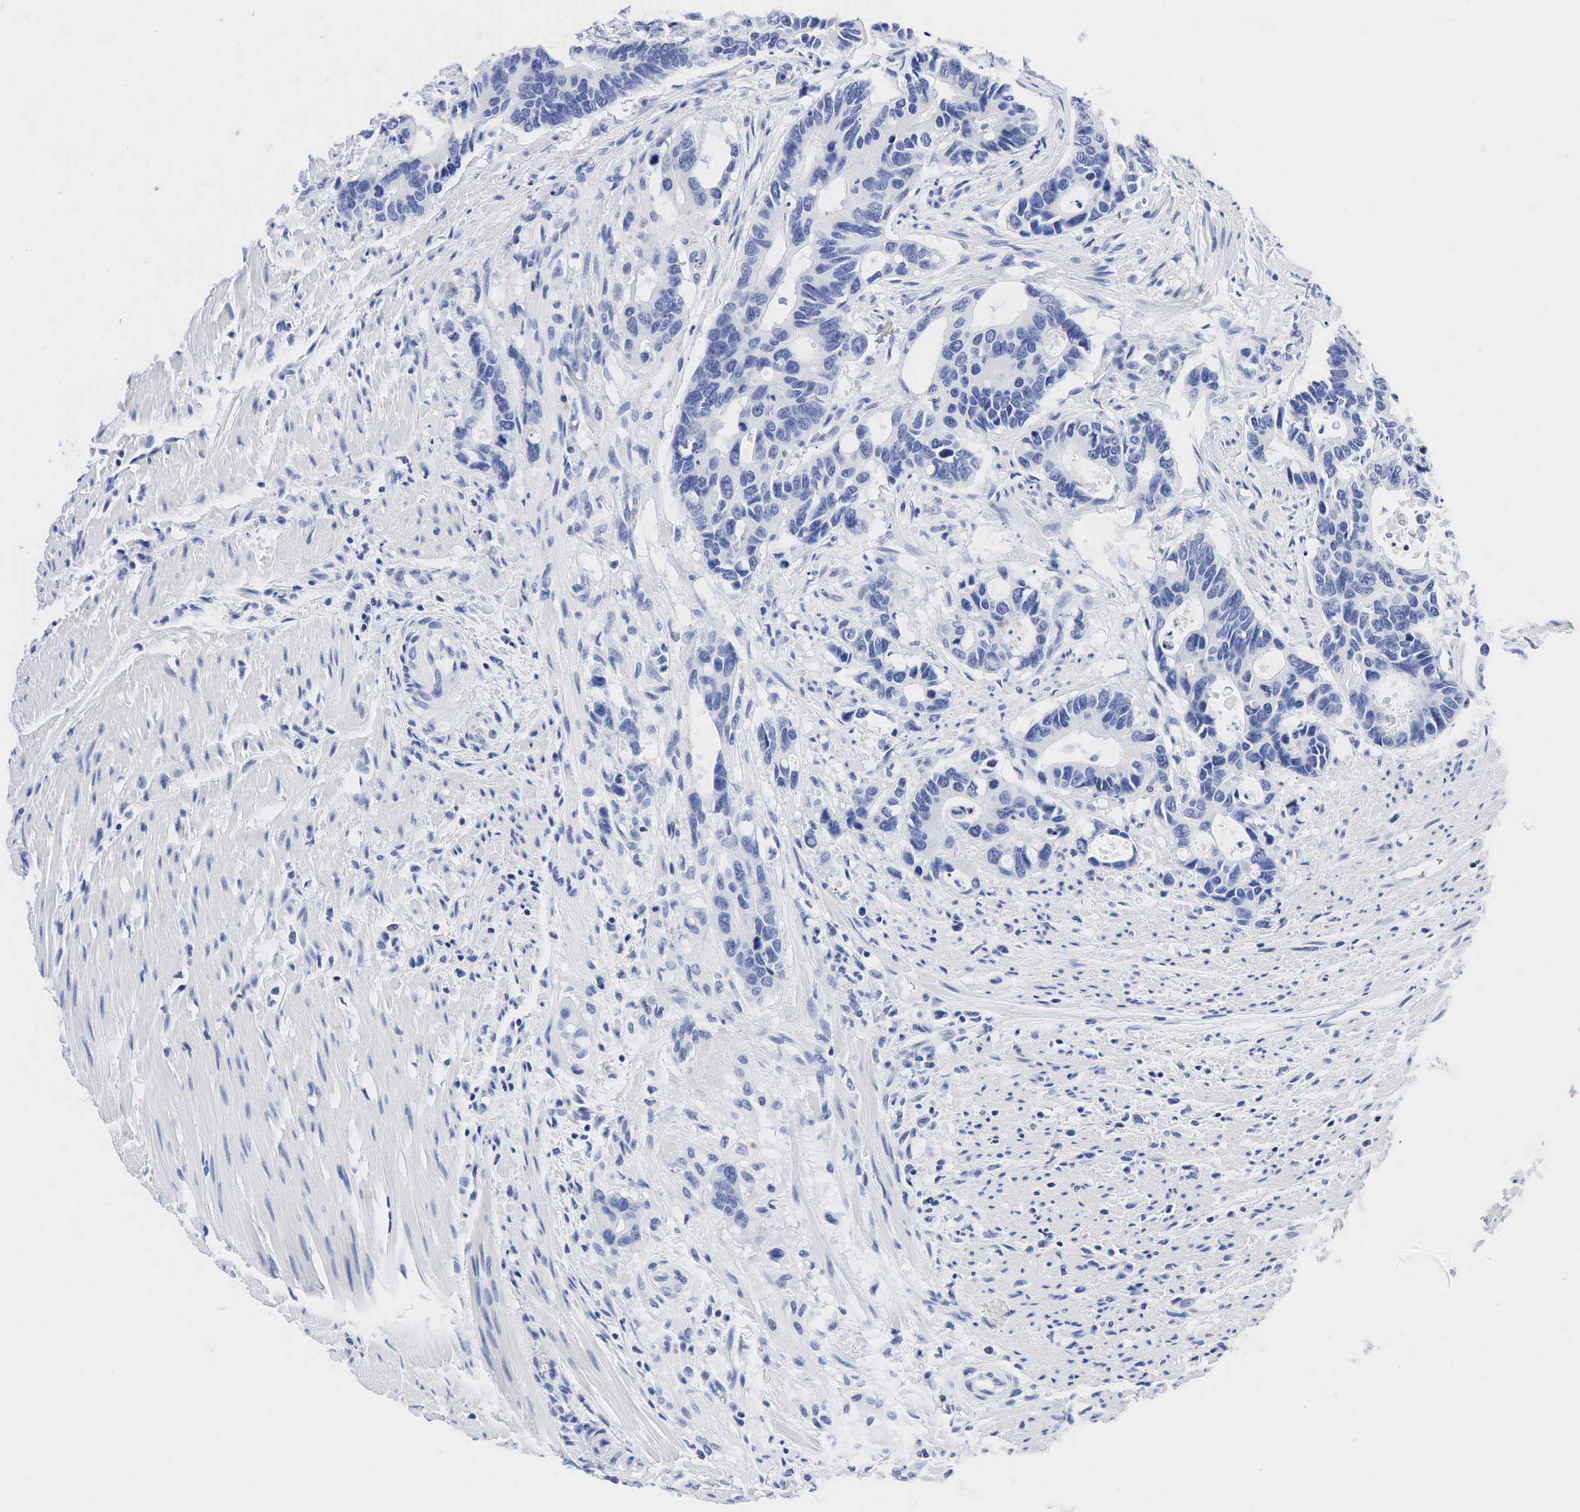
{"staining": {"intensity": "negative", "quantity": "none", "location": "none"}, "tissue": "colorectal cancer", "cell_type": "Tumor cells", "image_type": "cancer", "snomed": [{"axis": "morphology", "description": "Adenocarcinoma, NOS"}, {"axis": "topography", "description": "Colon"}], "caption": "A high-resolution micrograph shows immunohistochemistry (IHC) staining of adenocarcinoma (colorectal), which exhibits no significant expression in tumor cells.", "gene": "NKX2-1", "patient": {"sex": "male", "age": 49}}